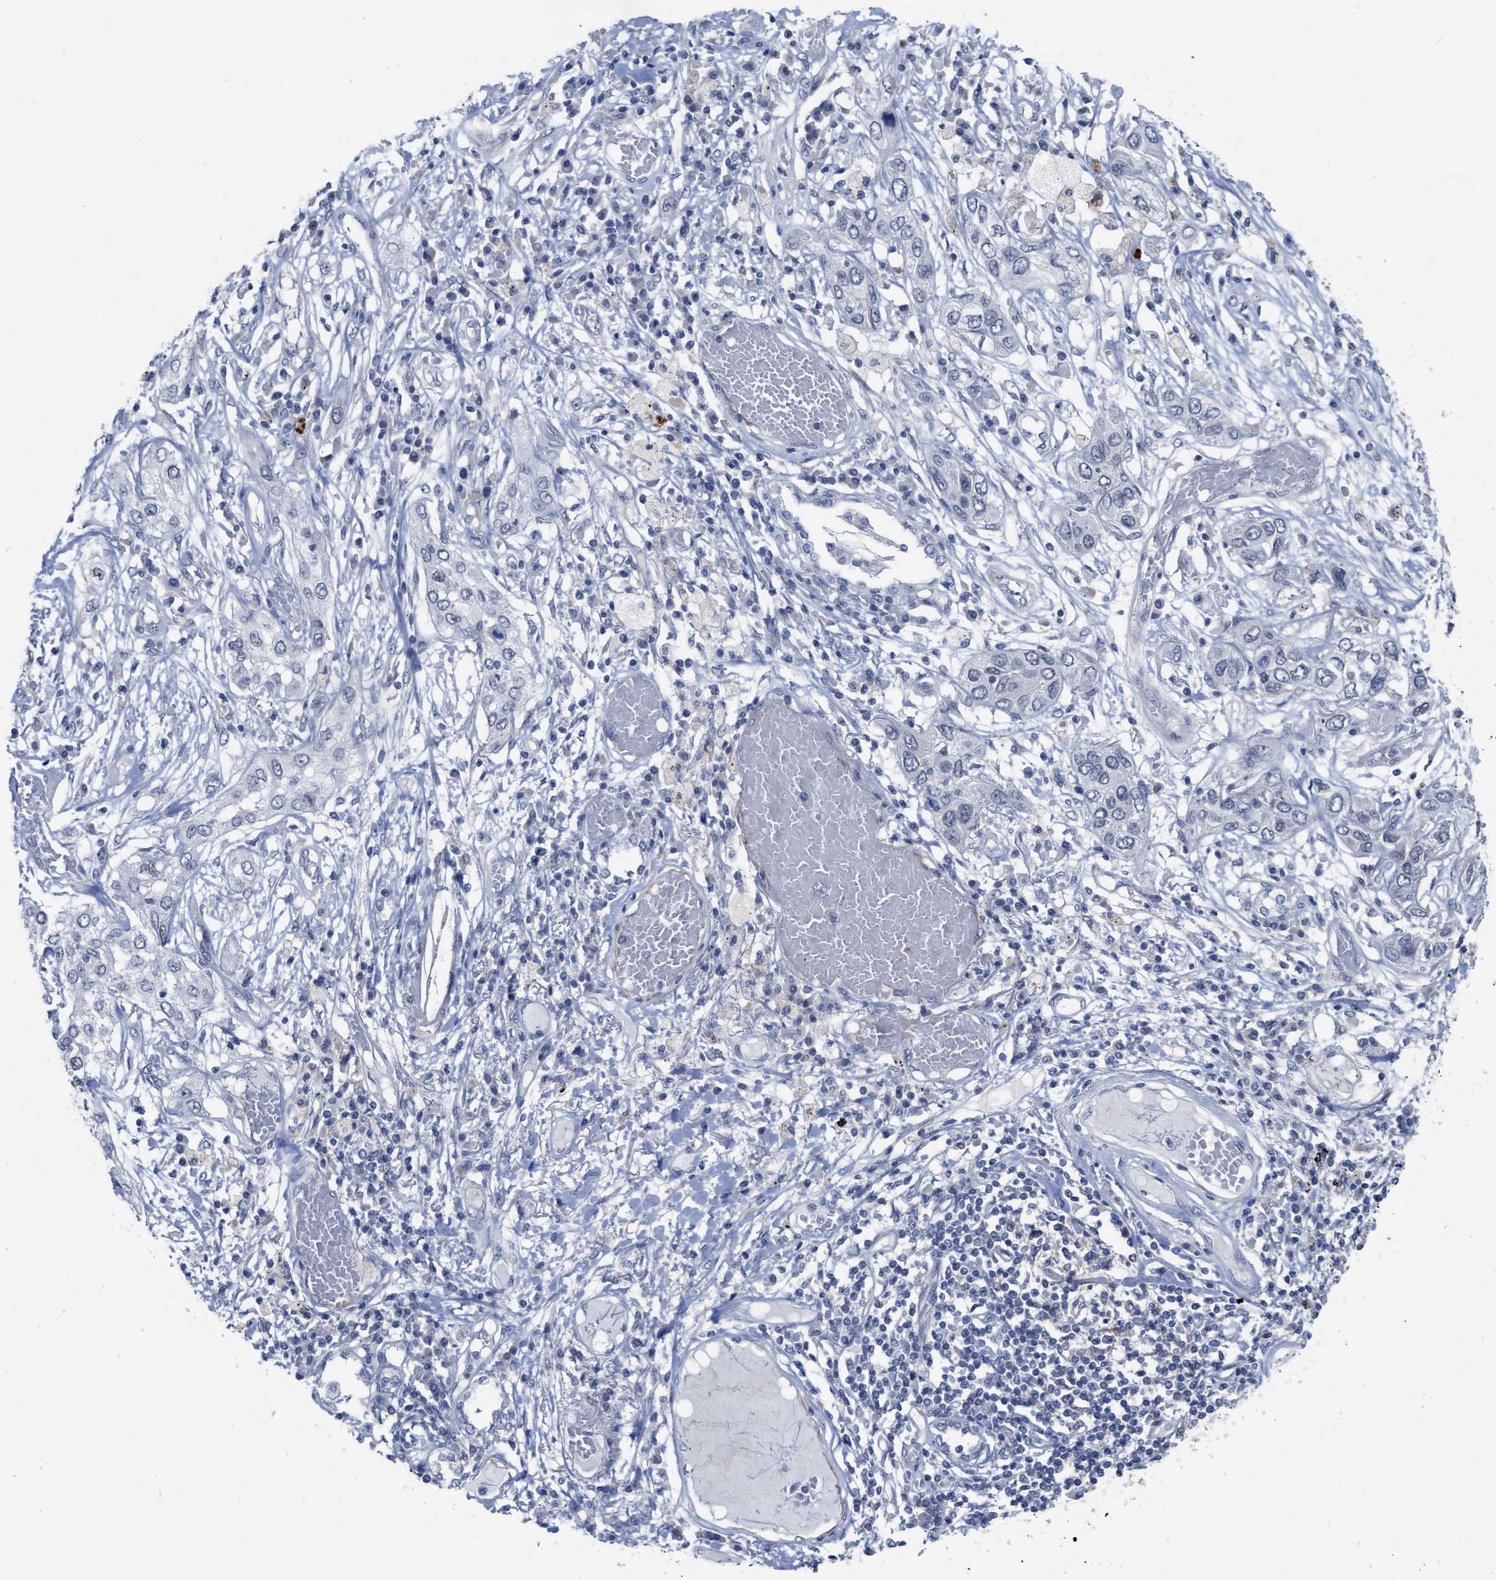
{"staining": {"intensity": "negative", "quantity": "none", "location": "none"}, "tissue": "lung cancer", "cell_type": "Tumor cells", "image_type": "cancer", "snomed": [{"axis": "morphology", "description": "Squamous cell carcinoma, NOS"}, {"axis": "topography", "description": "Lung"}], "caption": "Tumor cells show no significant expression in lung squamous cell carcinoma.", "gene": "ACKR1", "patient": {"sex": "male", "age": 71}}